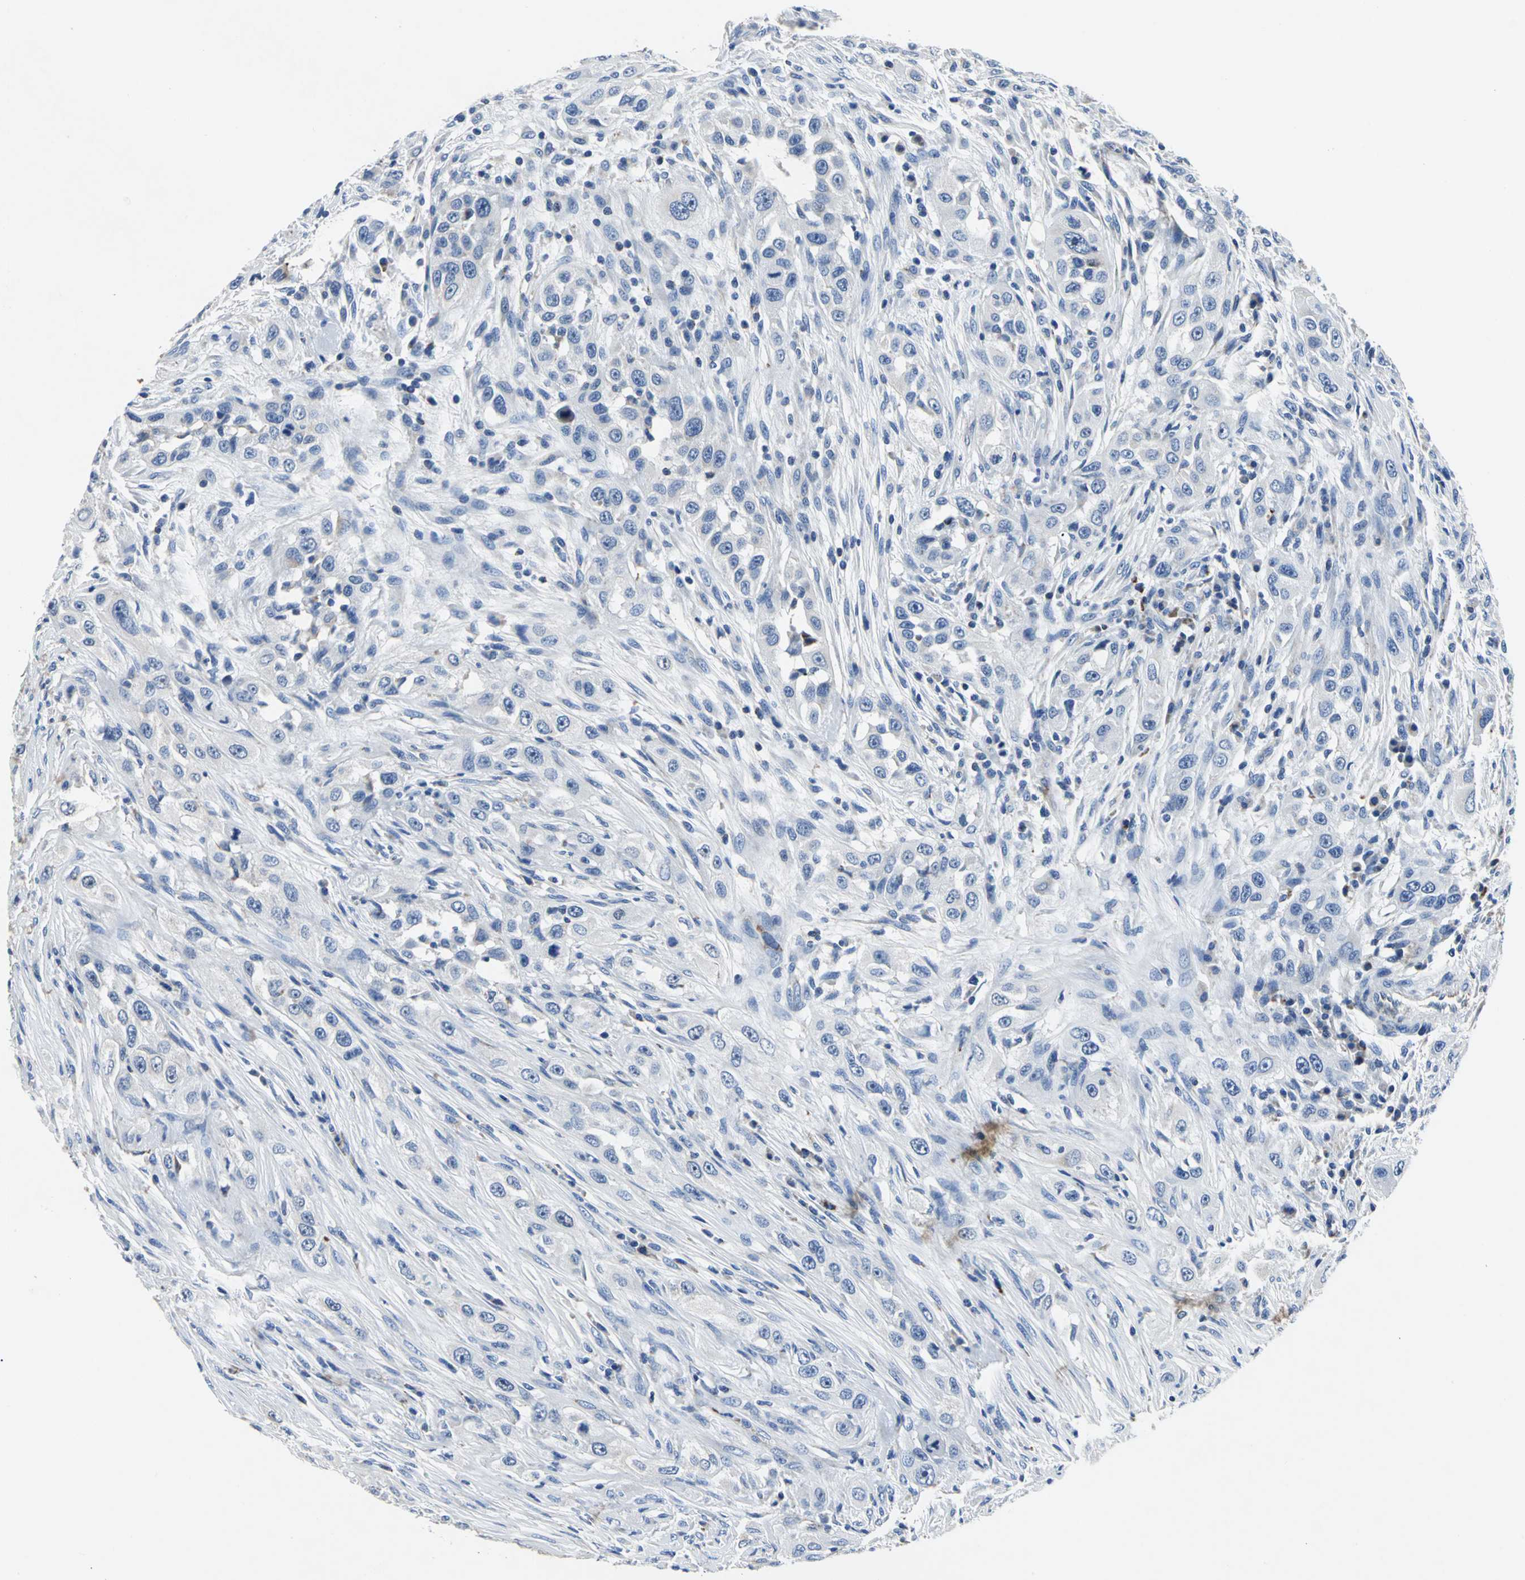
{"staining": {"intensity": "weak", "quantity": "25%-75%", "location": "cytoplasmic/membranous"}, "tissue": "head and neck cancer", "cell_type": "Tumor cells", "image_type": "cancer", "snomed": [{"axis": "morphology", "description": "Carcinoma, NOS"}, {"axis": "topography", "description": "Head-Neck"}], "caption": "Tumor cells demonstrate low levels of weak cytoplasmic/membranous staining in approximately 25%-75% of cells in head and neck cancer (carcinoma).", "gene": "IFI6", "patient": {"sex": "male", "age": 87}}